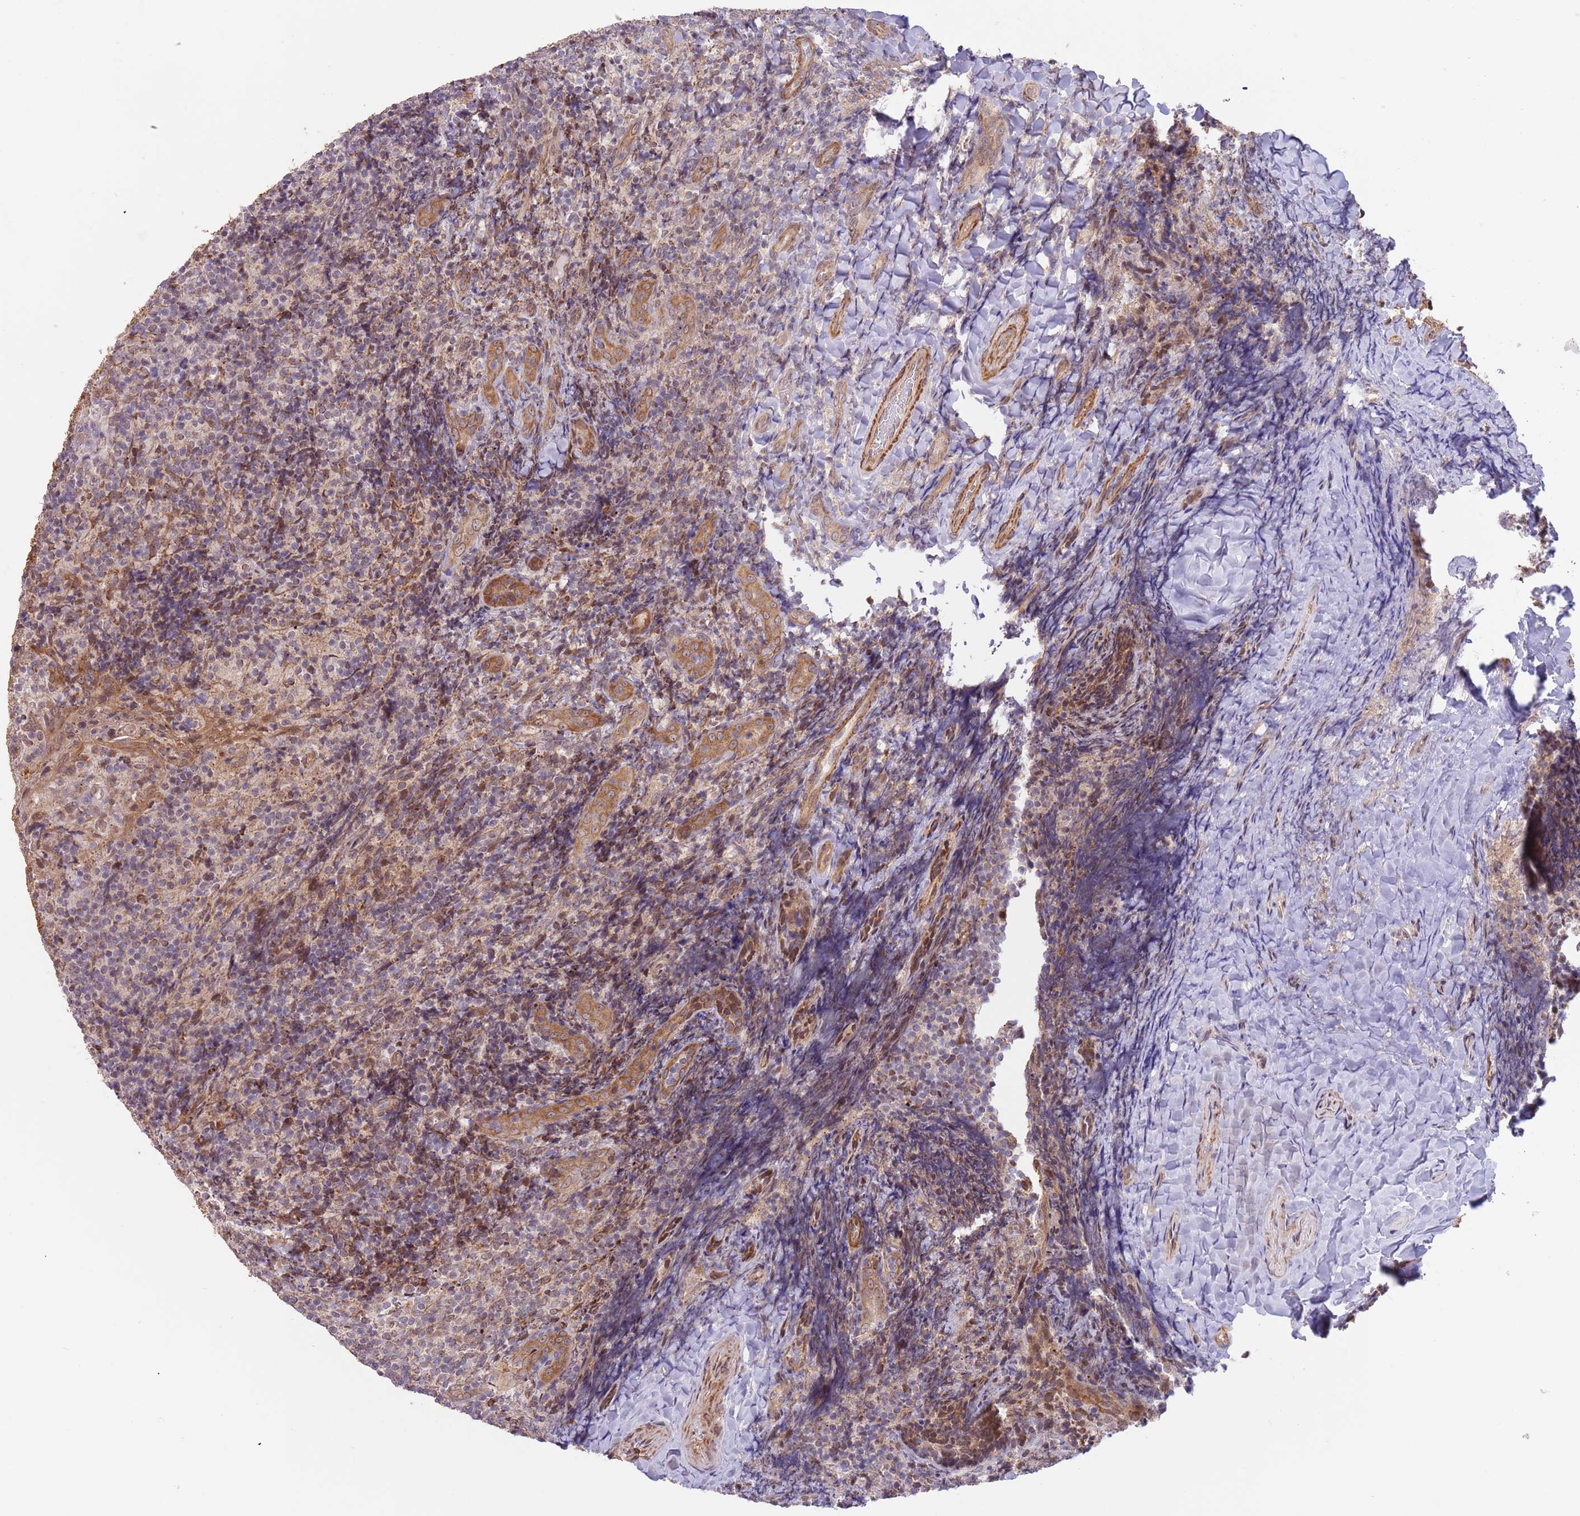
{"staining": {"intensity": "moderate", "quantity": "25%-75%", "location": "cytoplasmic/membranous"}, "tissue": "tonsil", "cell_type": "Germinal center cells", "image_type": "normal", "snomed": [{"axis": "morphology", "description": "Normal tissue, NOS"}, {"axis": "topography", "description": "Tonsil"}], "caption": "Immunohistochemistry of normal tonsil displays medium levels of moderate cytoplasmic/membranous positivity in approximately 25%-75% of germinal center cells.", "gene": "UQCC3", "patient": {"sex": "female", "age": 10}}